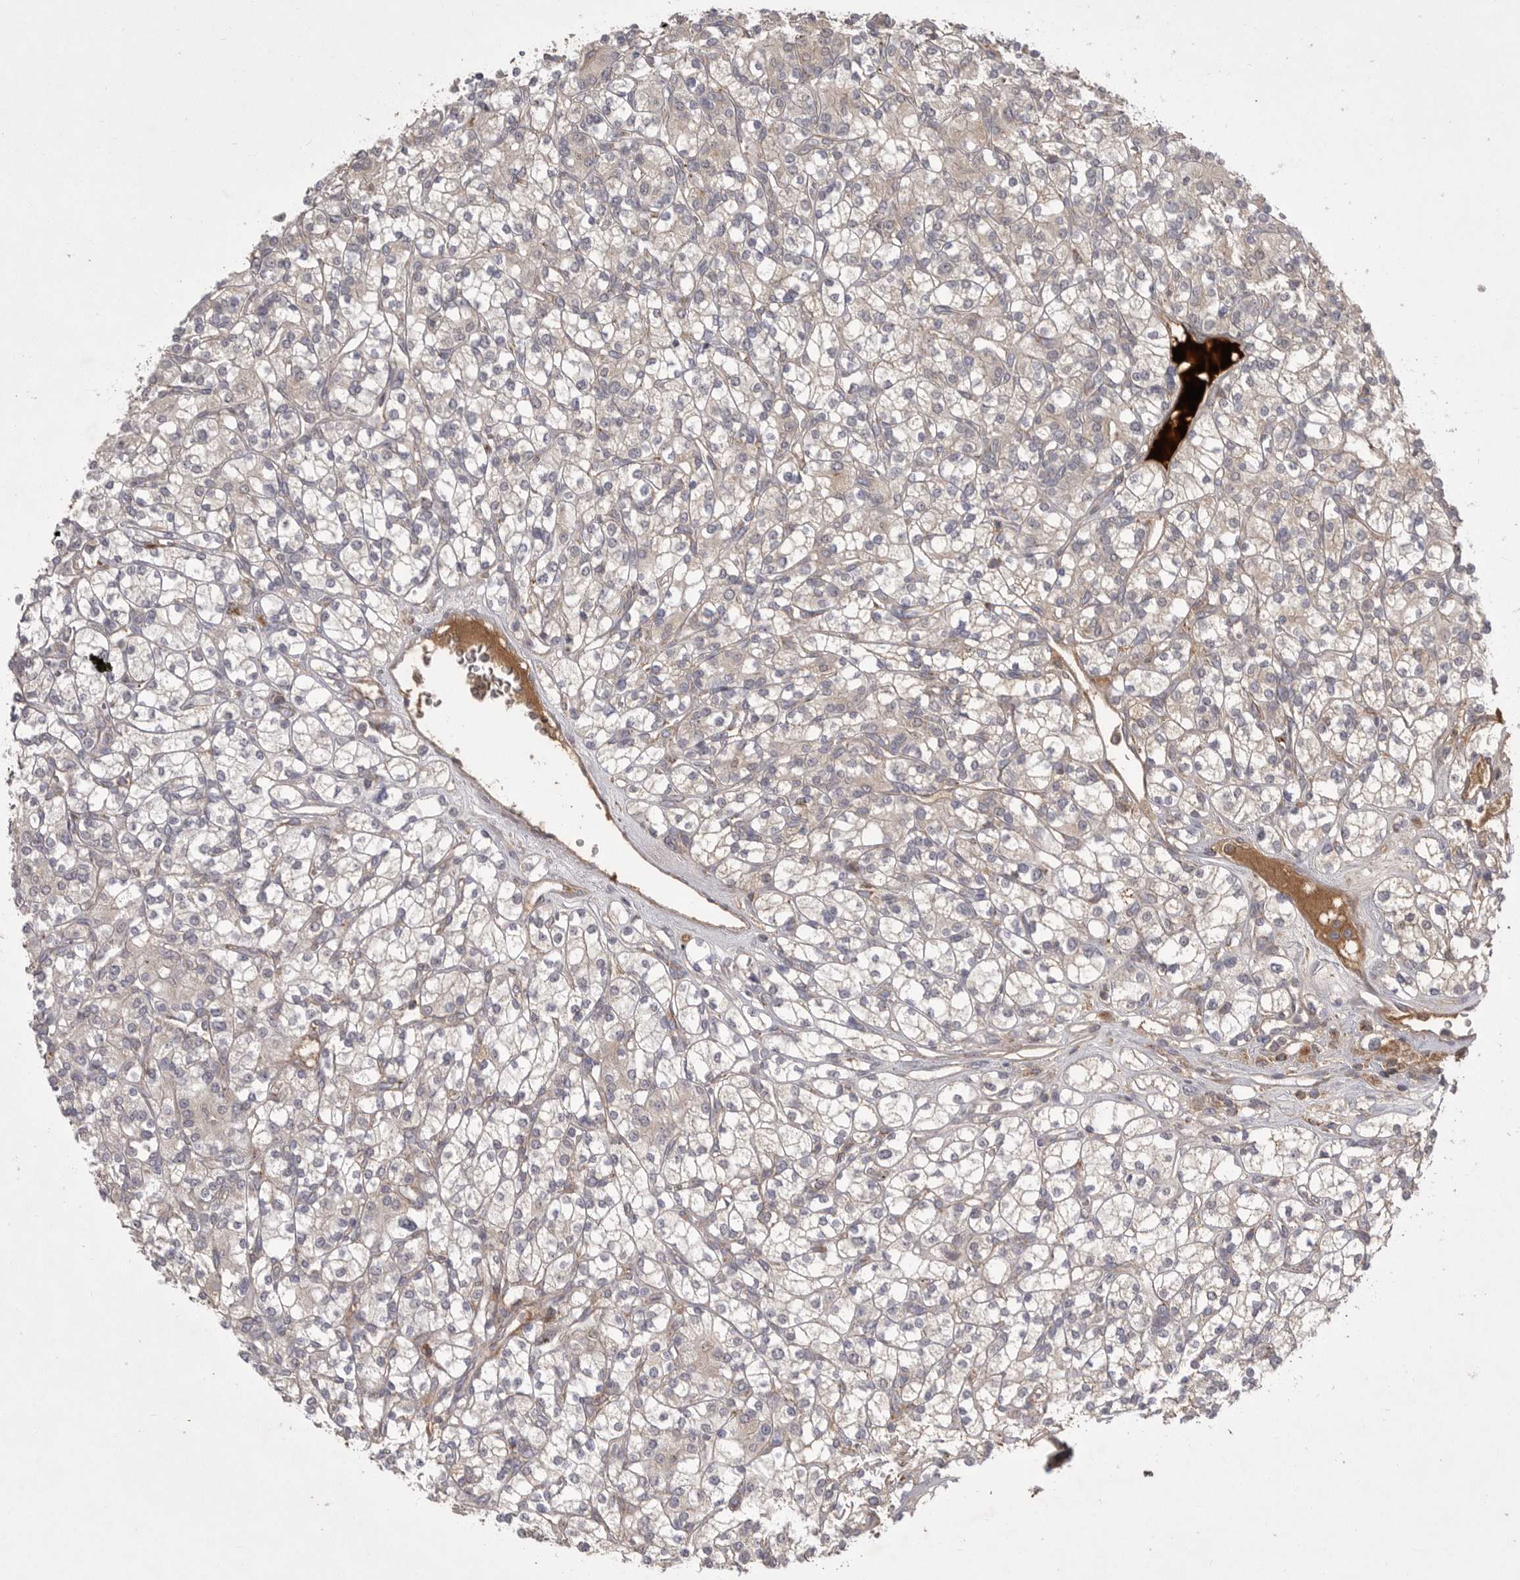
{"staining": {"intensity": "negative", "quantity": "none", "location": "none"}, "tissue": "renal cancer", "cell_type": "Tumor cells", "image_type": "cancer", "snomed": [{"axis": "morphology", "description": "Adenocarcinoma, NOS"}, {"axis": "topography", "description": "Kidney"}], "caption": "Renal adenocarcinoma was stained to show a protein in brown. There is no significant staining in tumor cells. (DAB (3,3'-diaminobenzidine) IHC, high magnification).", "gene": "KYAT3", "patient": {"sex": "male", "age": 77}}